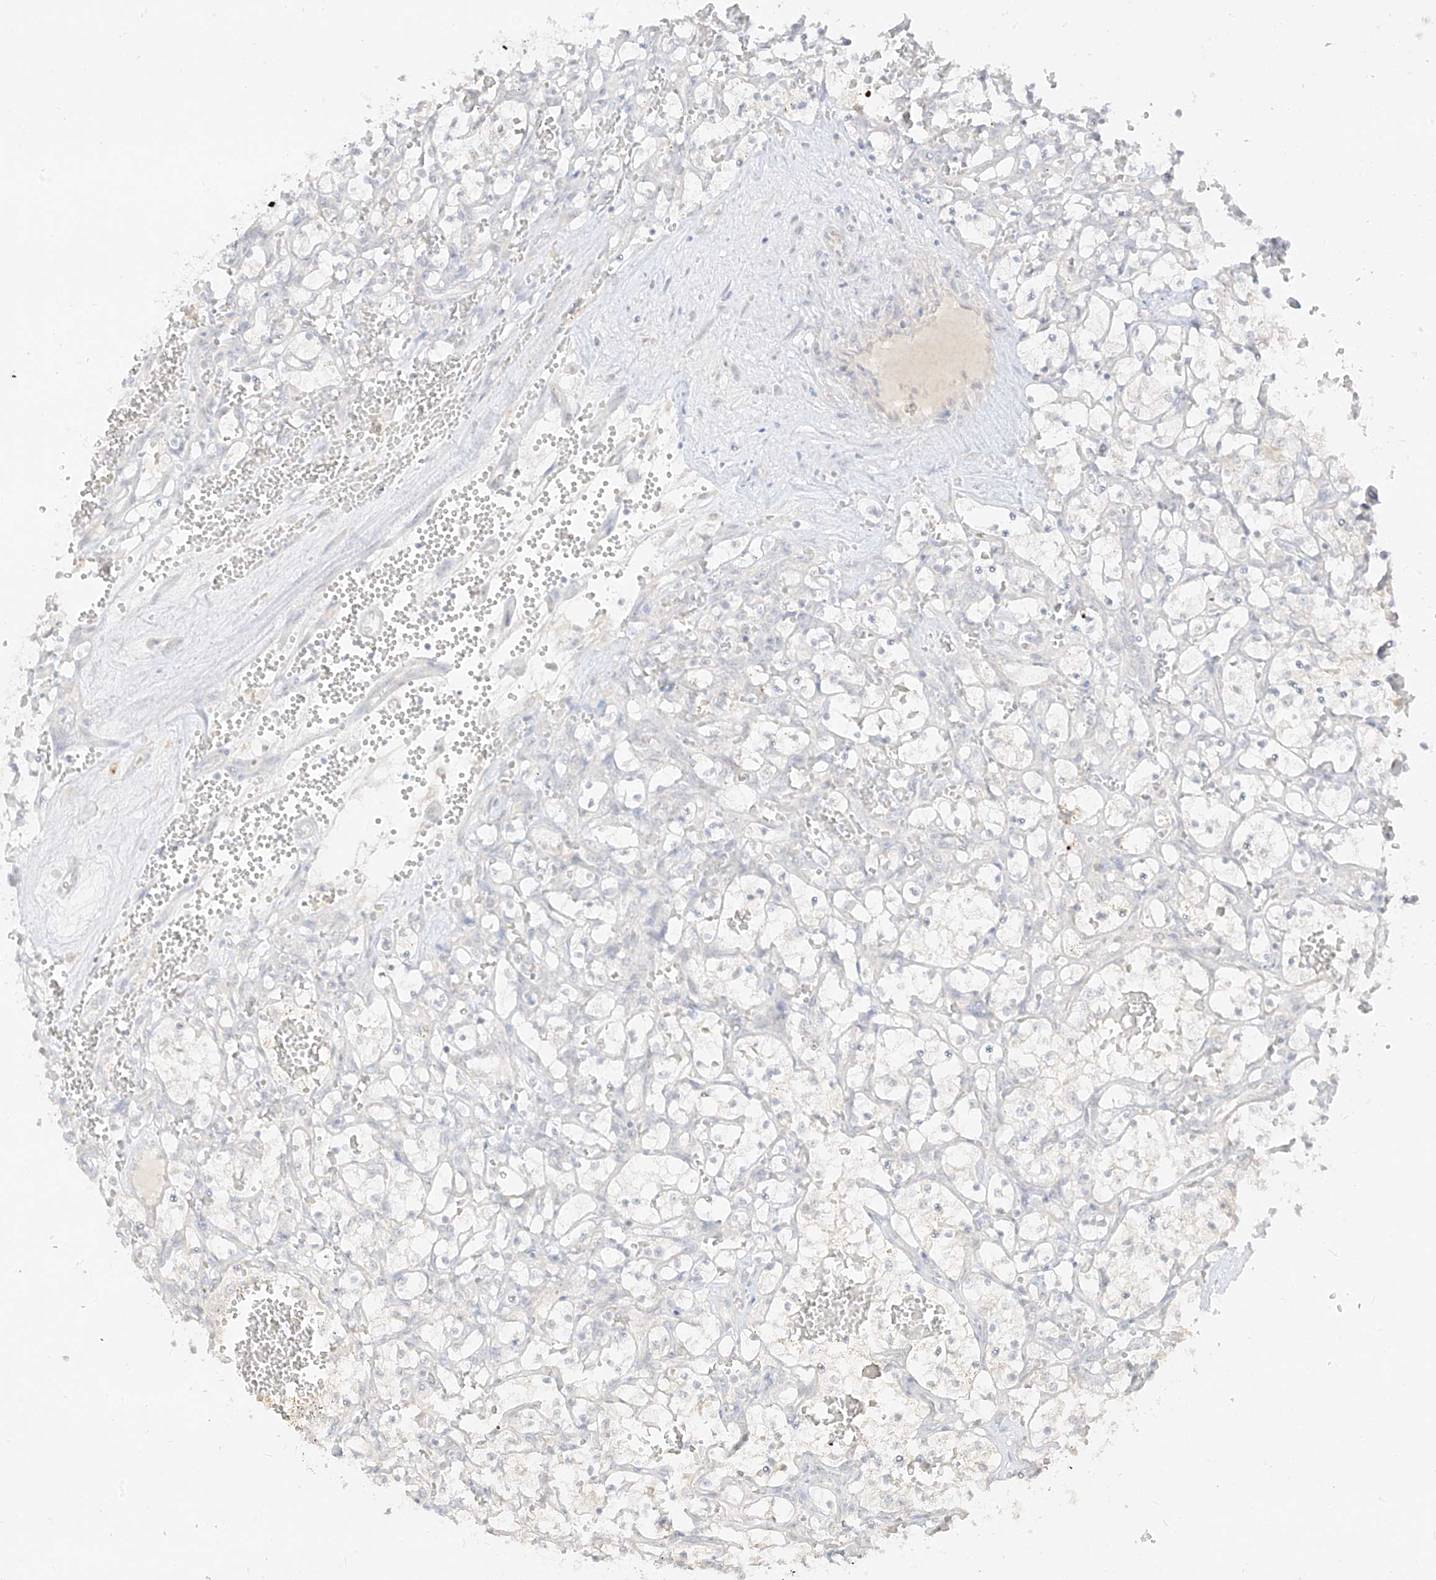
{"staining": {"intensity": "negative", "quantity": "none", "location": "none"}, "tissue": "renal cancer", "cell_type": "Tumor cells", "image_type": "cancer", "snomed": [{"axis": "morphology", "description": "Adenocarcinoma, NOS"}, {"axis": "topography", "description": "Kidney"}], "caption": "Image shows no protein staining in tumor cells of renal cancer (adenocarcinoma) tissue.", "gene": "LIPT1", "patient": {"sex": "female", "age": 69}}